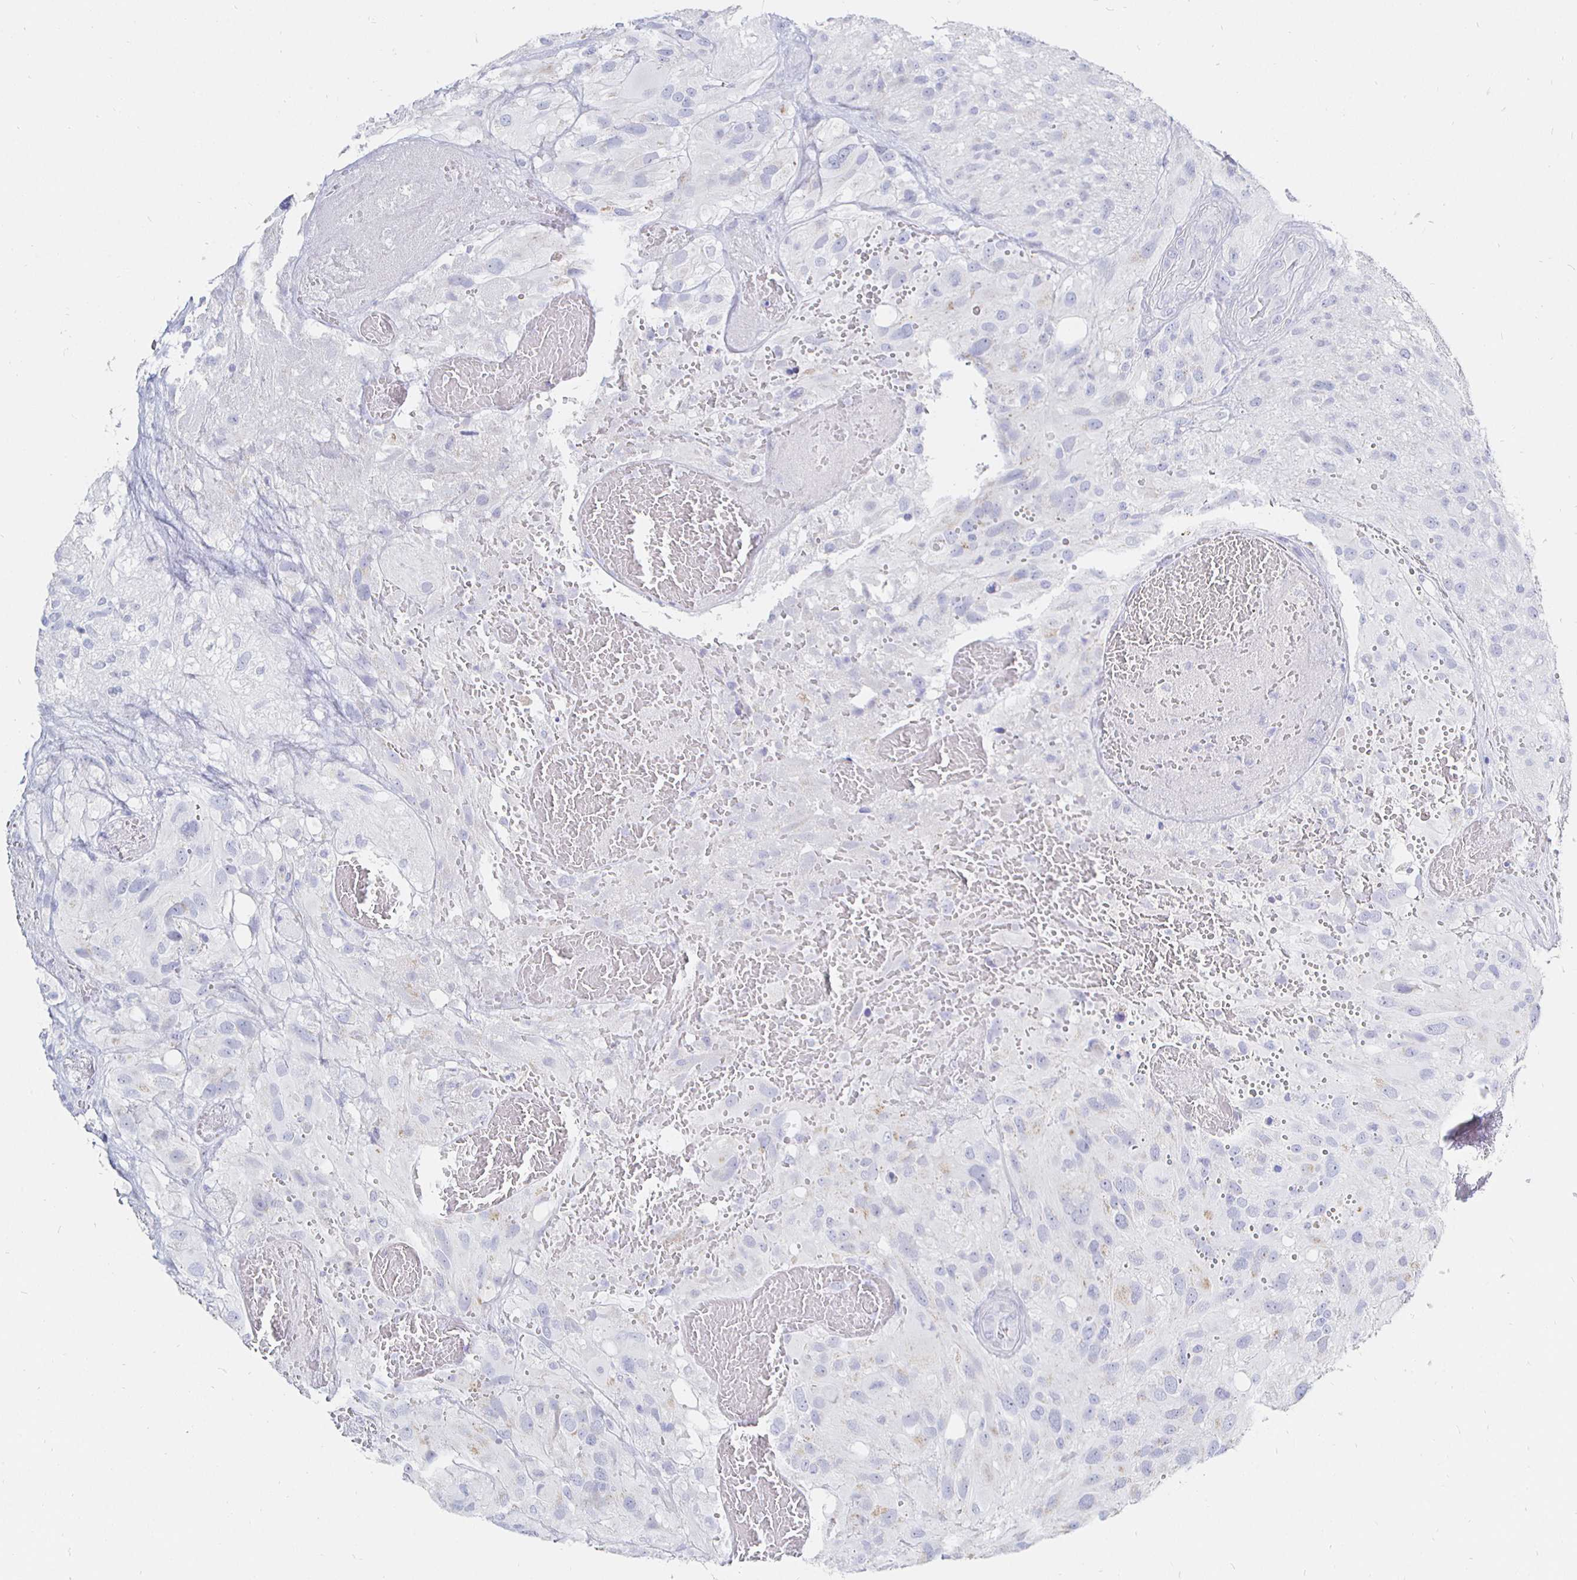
{"staining": {"intensity": "negative", "quantity": "none", "location": "none"}, "tissue": "glioma", "cell_type": "Tumor cells", "image_type": "cancer", "snomed": [{"axis": "morphology", "description": "Glioma, malignant, High grade"}, {"axis": "topography", "description": "Brain"}], "caption": "A histopathology image of human glioma is negative for staining in tumor cells.", "gene": "CR2", "patient": {"sex": "male", "age": 53}}